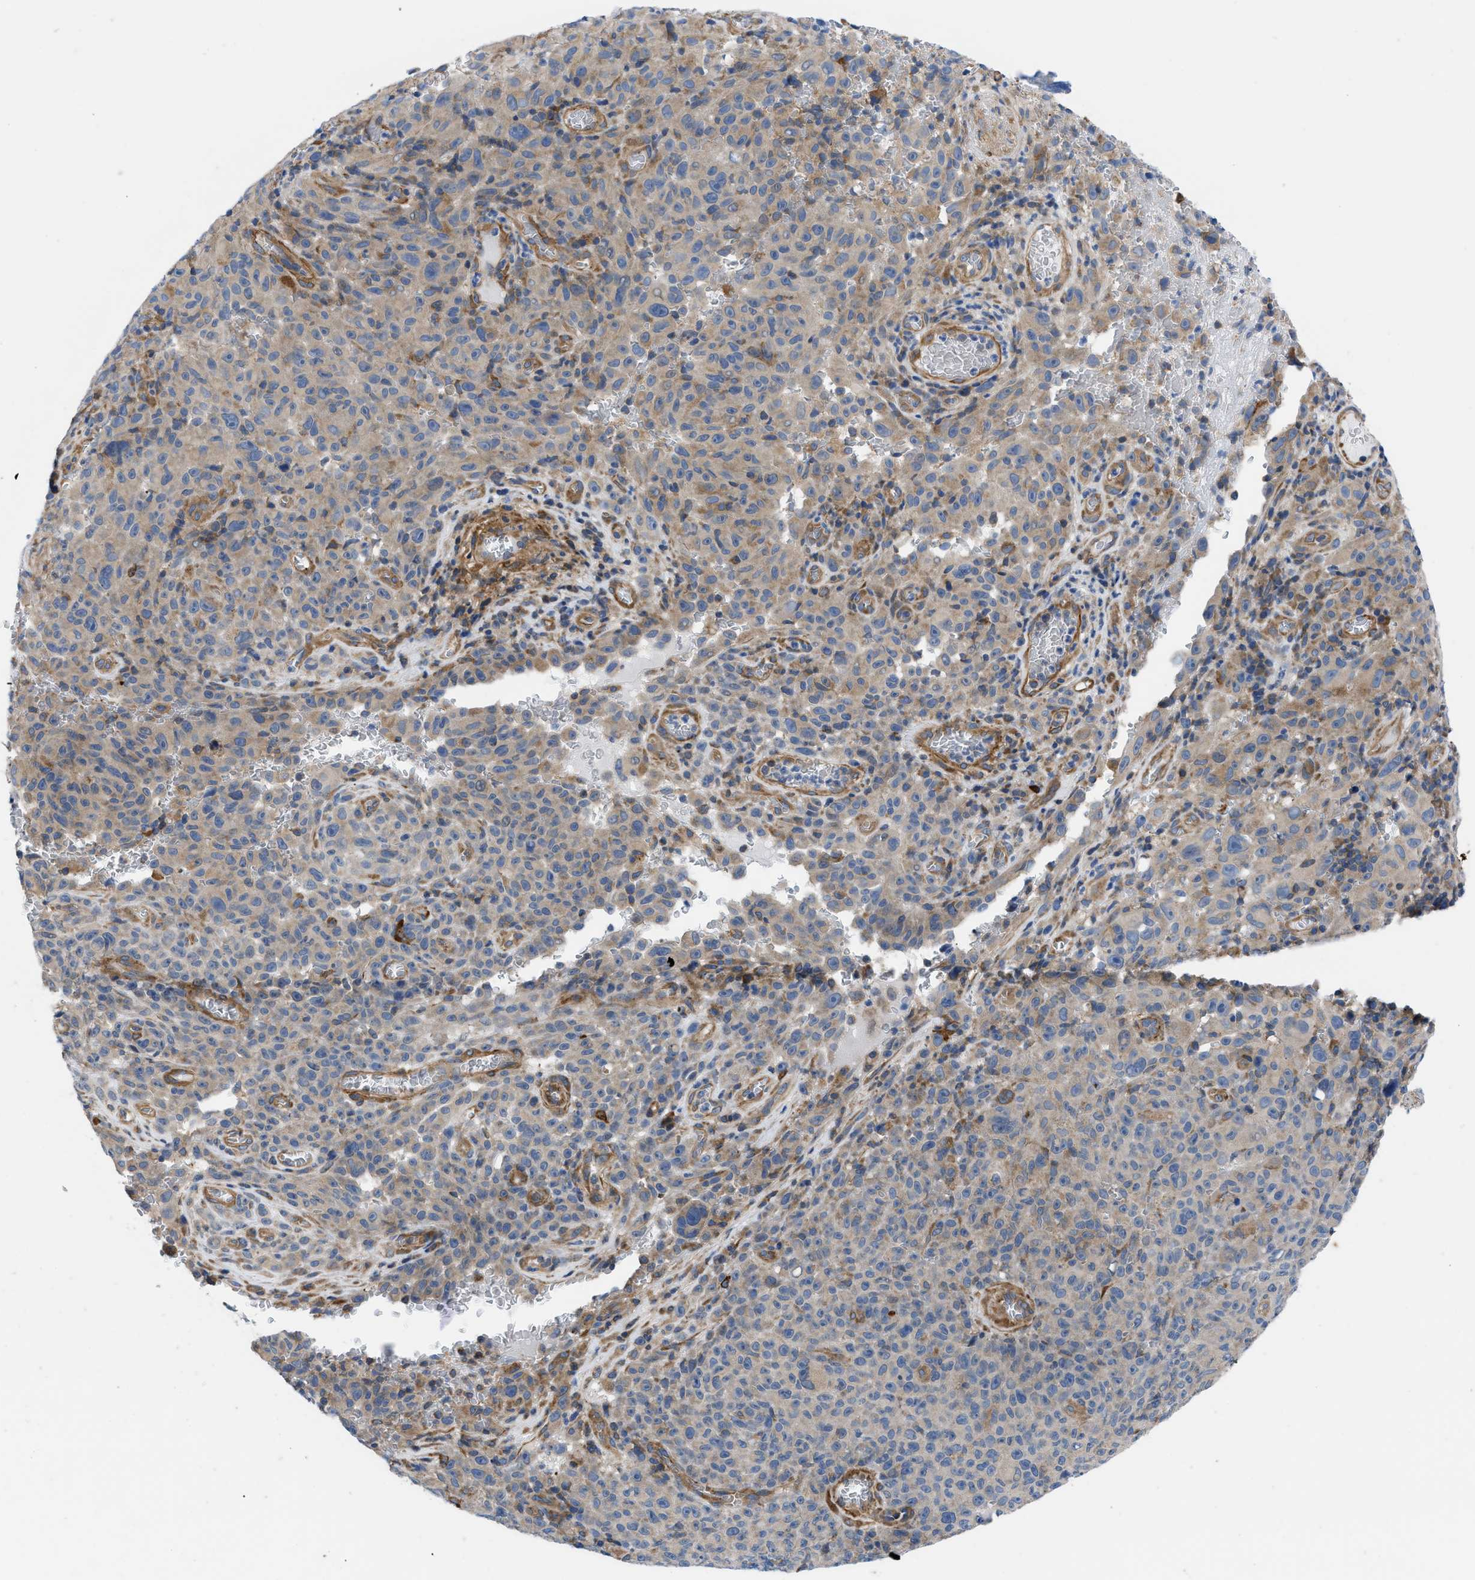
{"staining": {"intensity": "negative", "quantity": "none", "location": "none"}, "tissue": "melanoma", "cell_type": "Tumor cells", "image_type": "cancer", "snomed": [{"axis": "morphology", "description": "Malignant melanoma, NOS"}, {"axis": "topography", "description": "Skin"}], "caption": "DAB immunohistochemical staining of melanoma exhibits no significant staining in tumor cells. (Immunohistochemistry, brightfield microscopy, high magnification).", "gene": "HSPB8", "patient": {"sex": "female", "age": 82}}